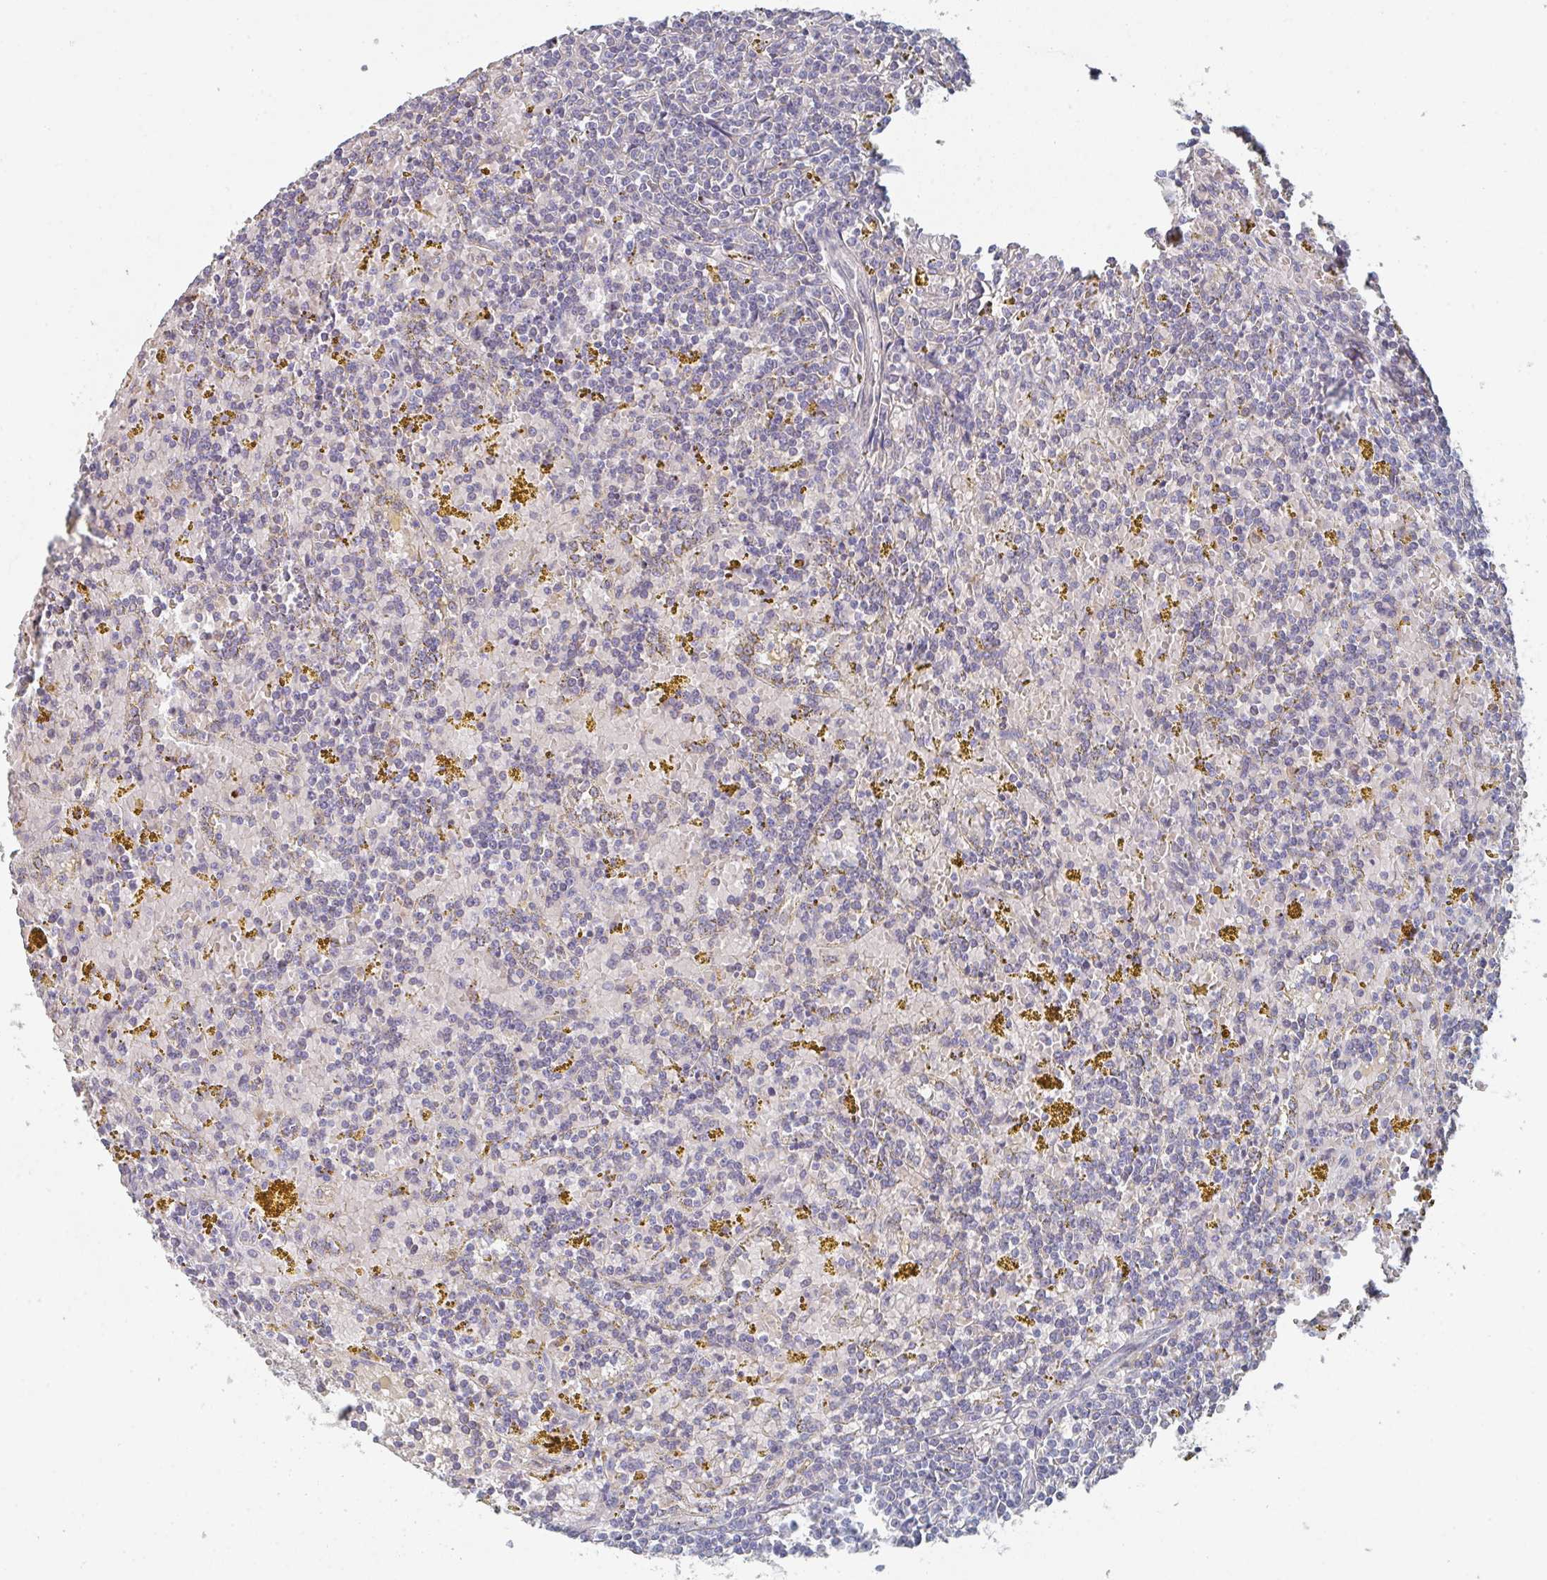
{"staining": {"intensity": "negative", "quantity": "none", "location": "none"}, "tissue": "lymphoma", "cell_type": "Tumor cells", "image_type": "cancer", "snomed": [{"axis": "morphology", "description": "Malignant lymphoma, non-Hodgkin's type, Low grade"}, {"axis": "topography", "description": "Spleen"}, {"axis": "topography", "description": "Lymph node"}], "caption": "An immunohistochemistry (IHC) image of malignant lymphoma, non-Hodgkin's type (low-grade) is shown. There is no staining in tumor cells of malignant lymphoma, non-Hodgkin's type (low-grade).", "gene": "ELOVL1", "patient": {"sex": "female", "age": 66}}